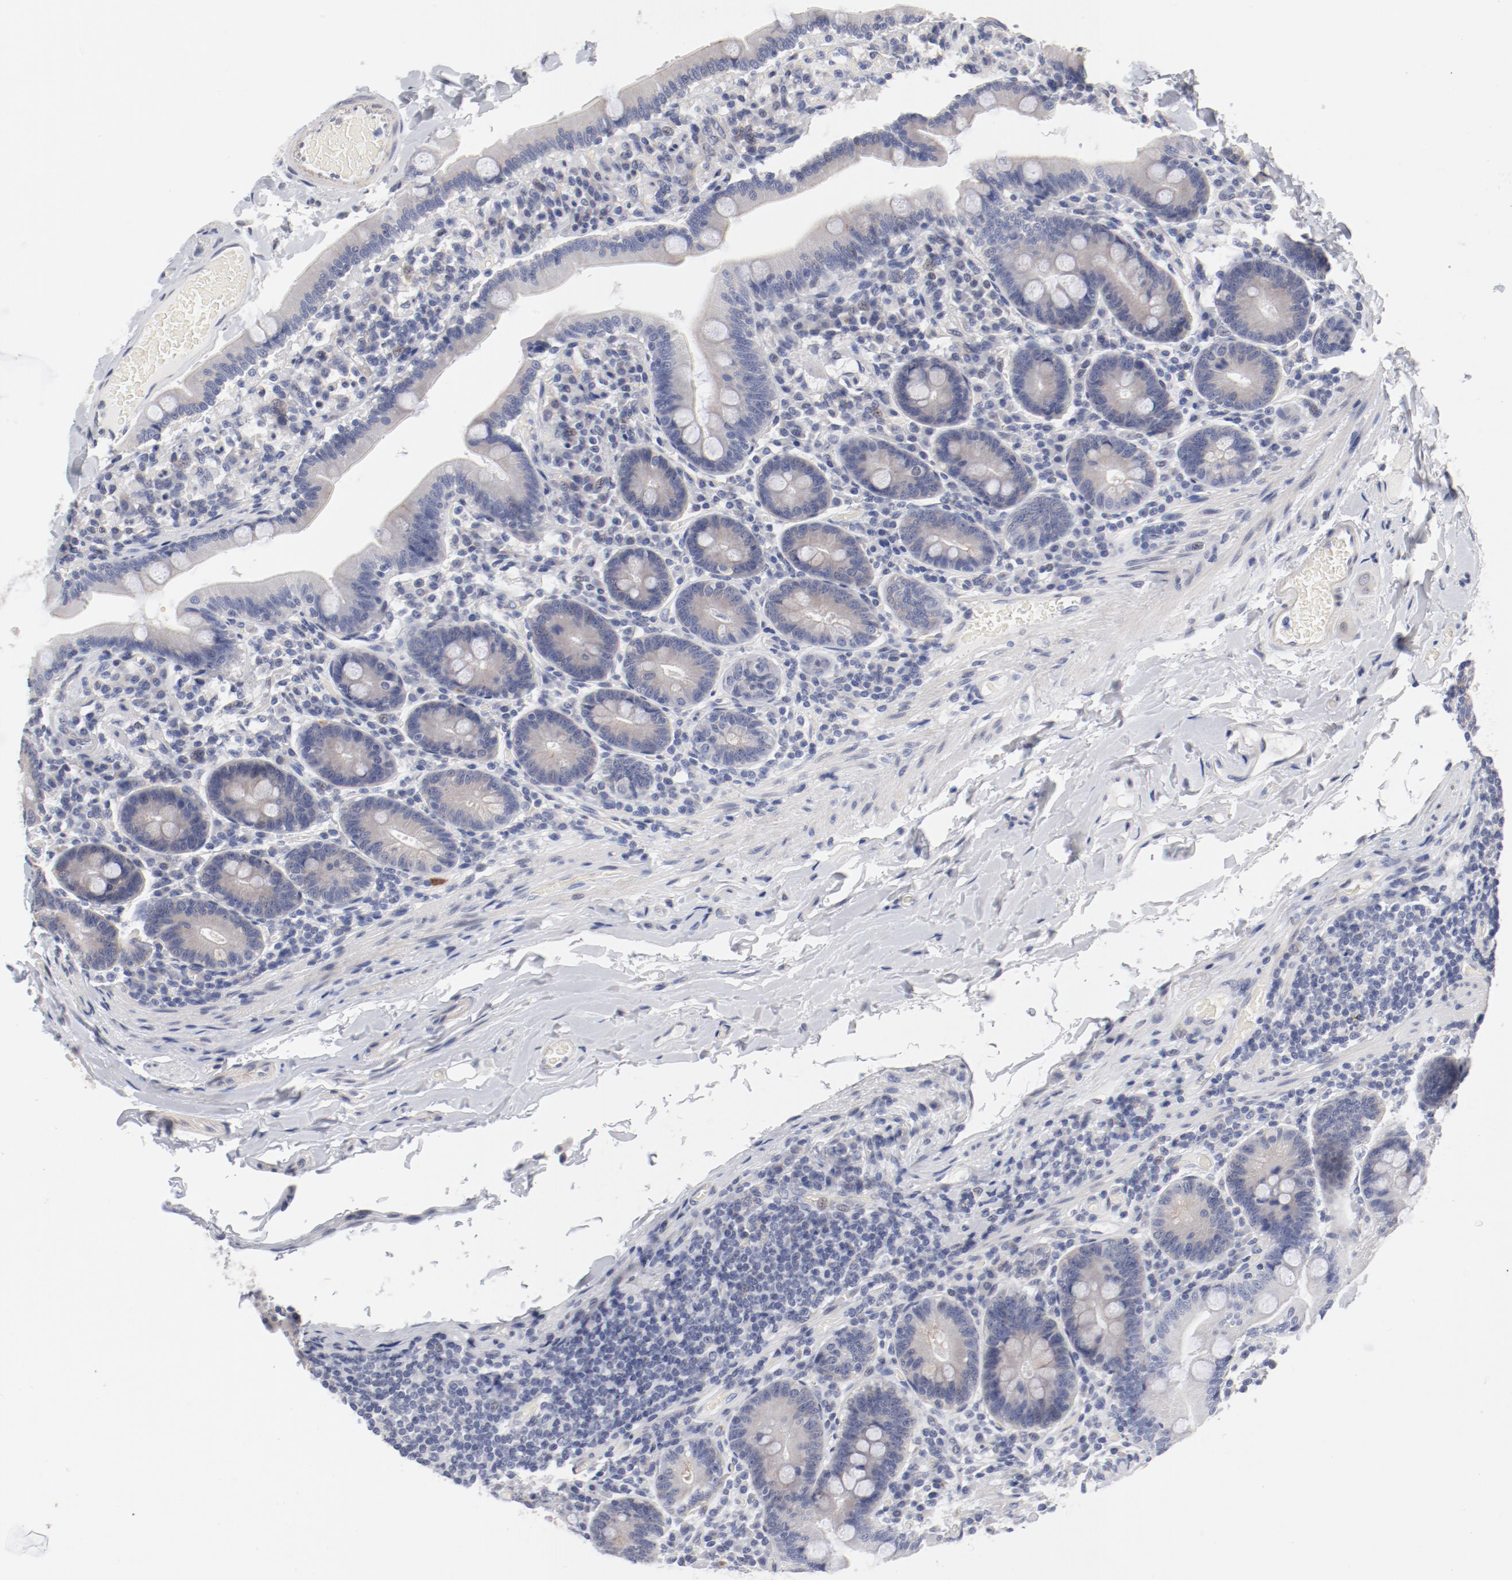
{"staining": {"intensity": "weak", "quantity": "25%-75%", "location": "cytoplasmic/membranous"}, "tissue": "duodenum", "cell_type": "Glandular cells", "image_type": "normal", "snomed": [{"axis": "morphology", "description": "Normal tissue, NOS"}, {"axis": "topography", "description": "Duodenum"}], "caption": "This is a micrograph of immunohistochemistry staining of benign duodenum, which shows weak positivity in the cytoplasmic/membranous of glandular cells.", "gene": "GPR143", "patient": {"sex": "male", "age": 66}}